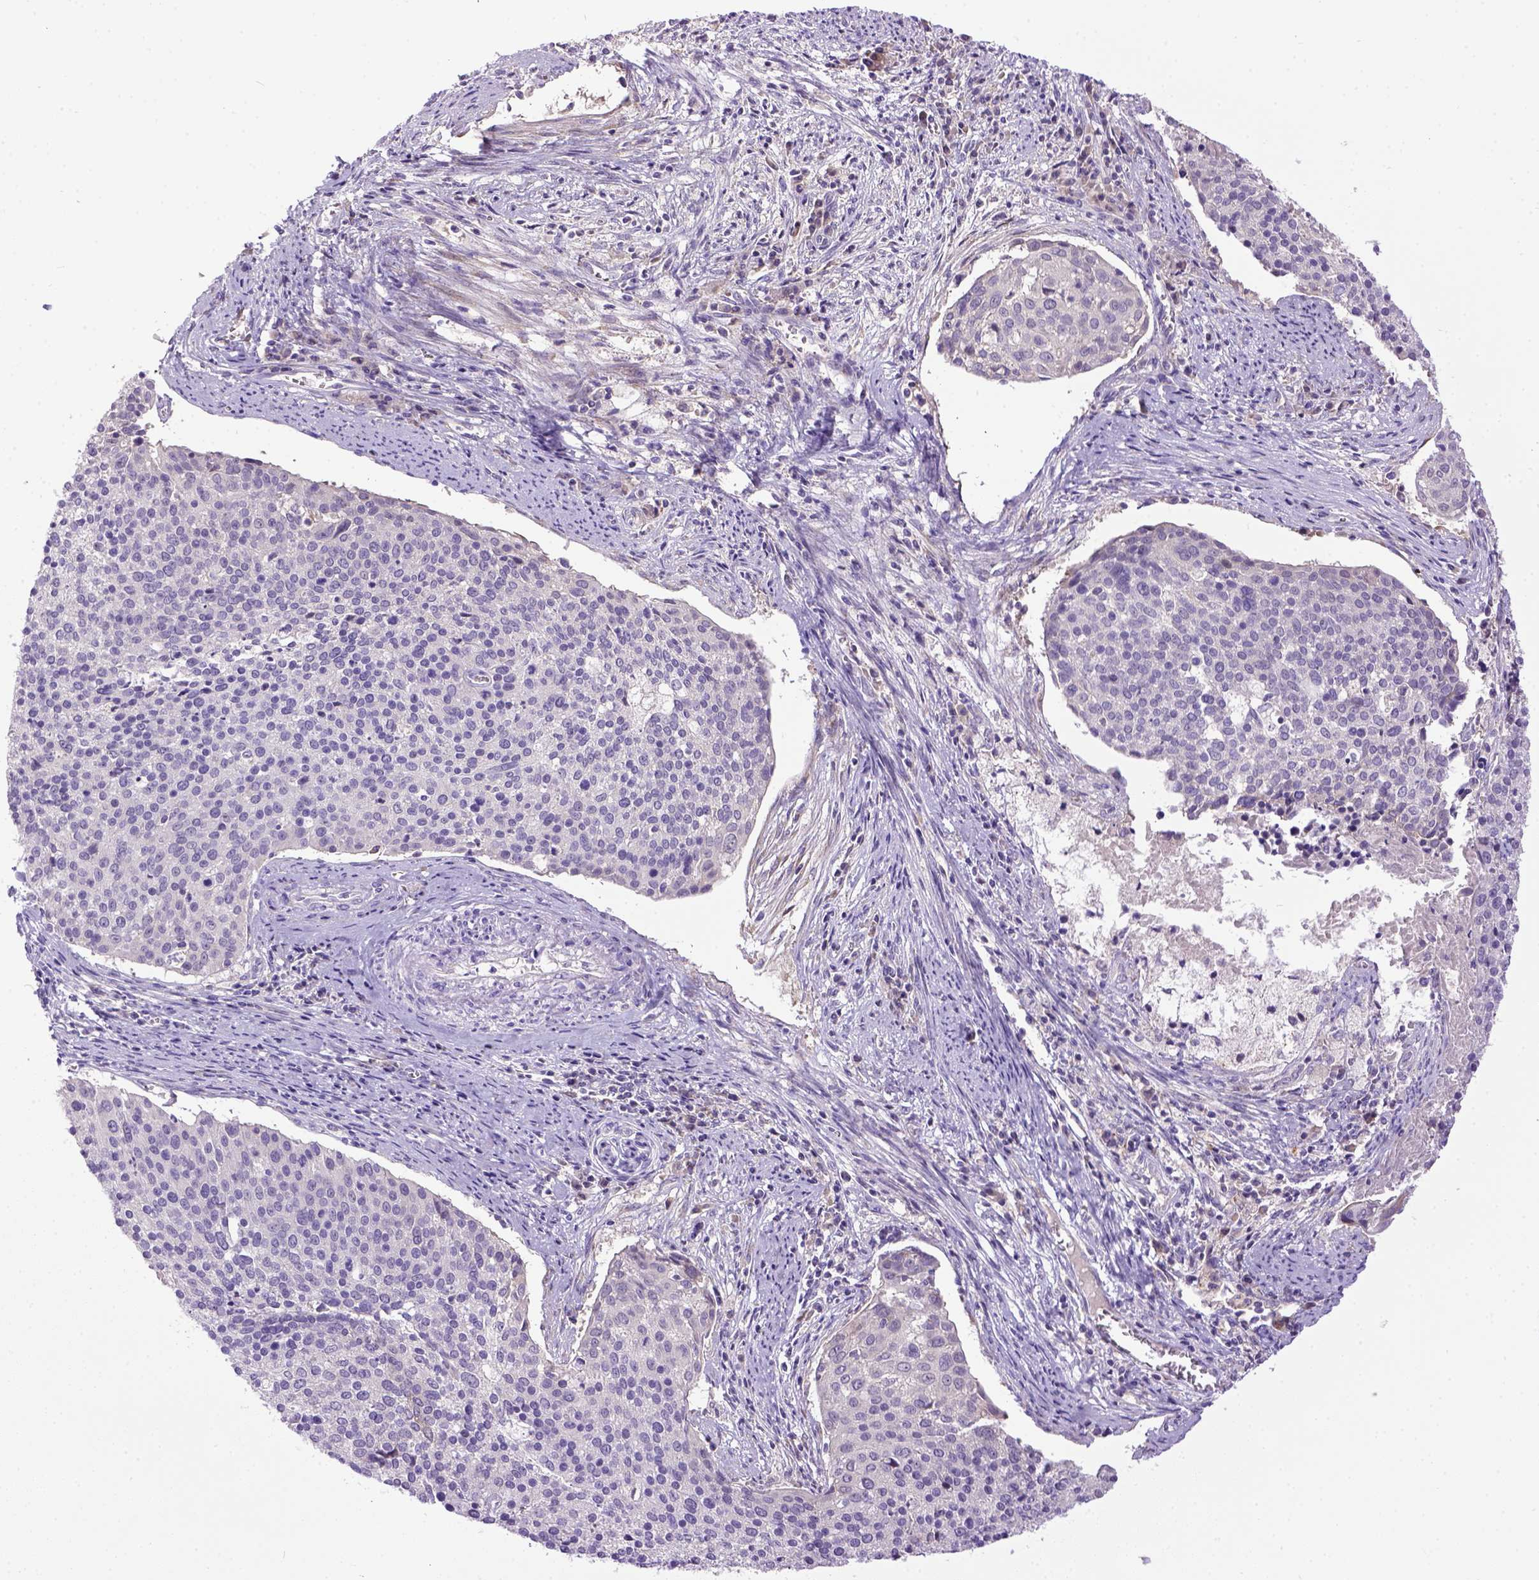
{"staining": {"intensity": "negative", "quantity": "none", "location": "none"}, "tissue": "cervical cancer", "cell_type": "Tumor cells", "image_type": "cancer", "snomed": [{"axis": "morphology", "description": "Squamous cell carcinoma, NOS"}, {"axis": "topography", "description": "Cervix"}], "caption": "A micrograph of human cervical cancer (squamous cell carcinoma) is negative for staining in tumor cells.", "gene": "NEK5", "patient": {"sex": "female", "age": 39}}